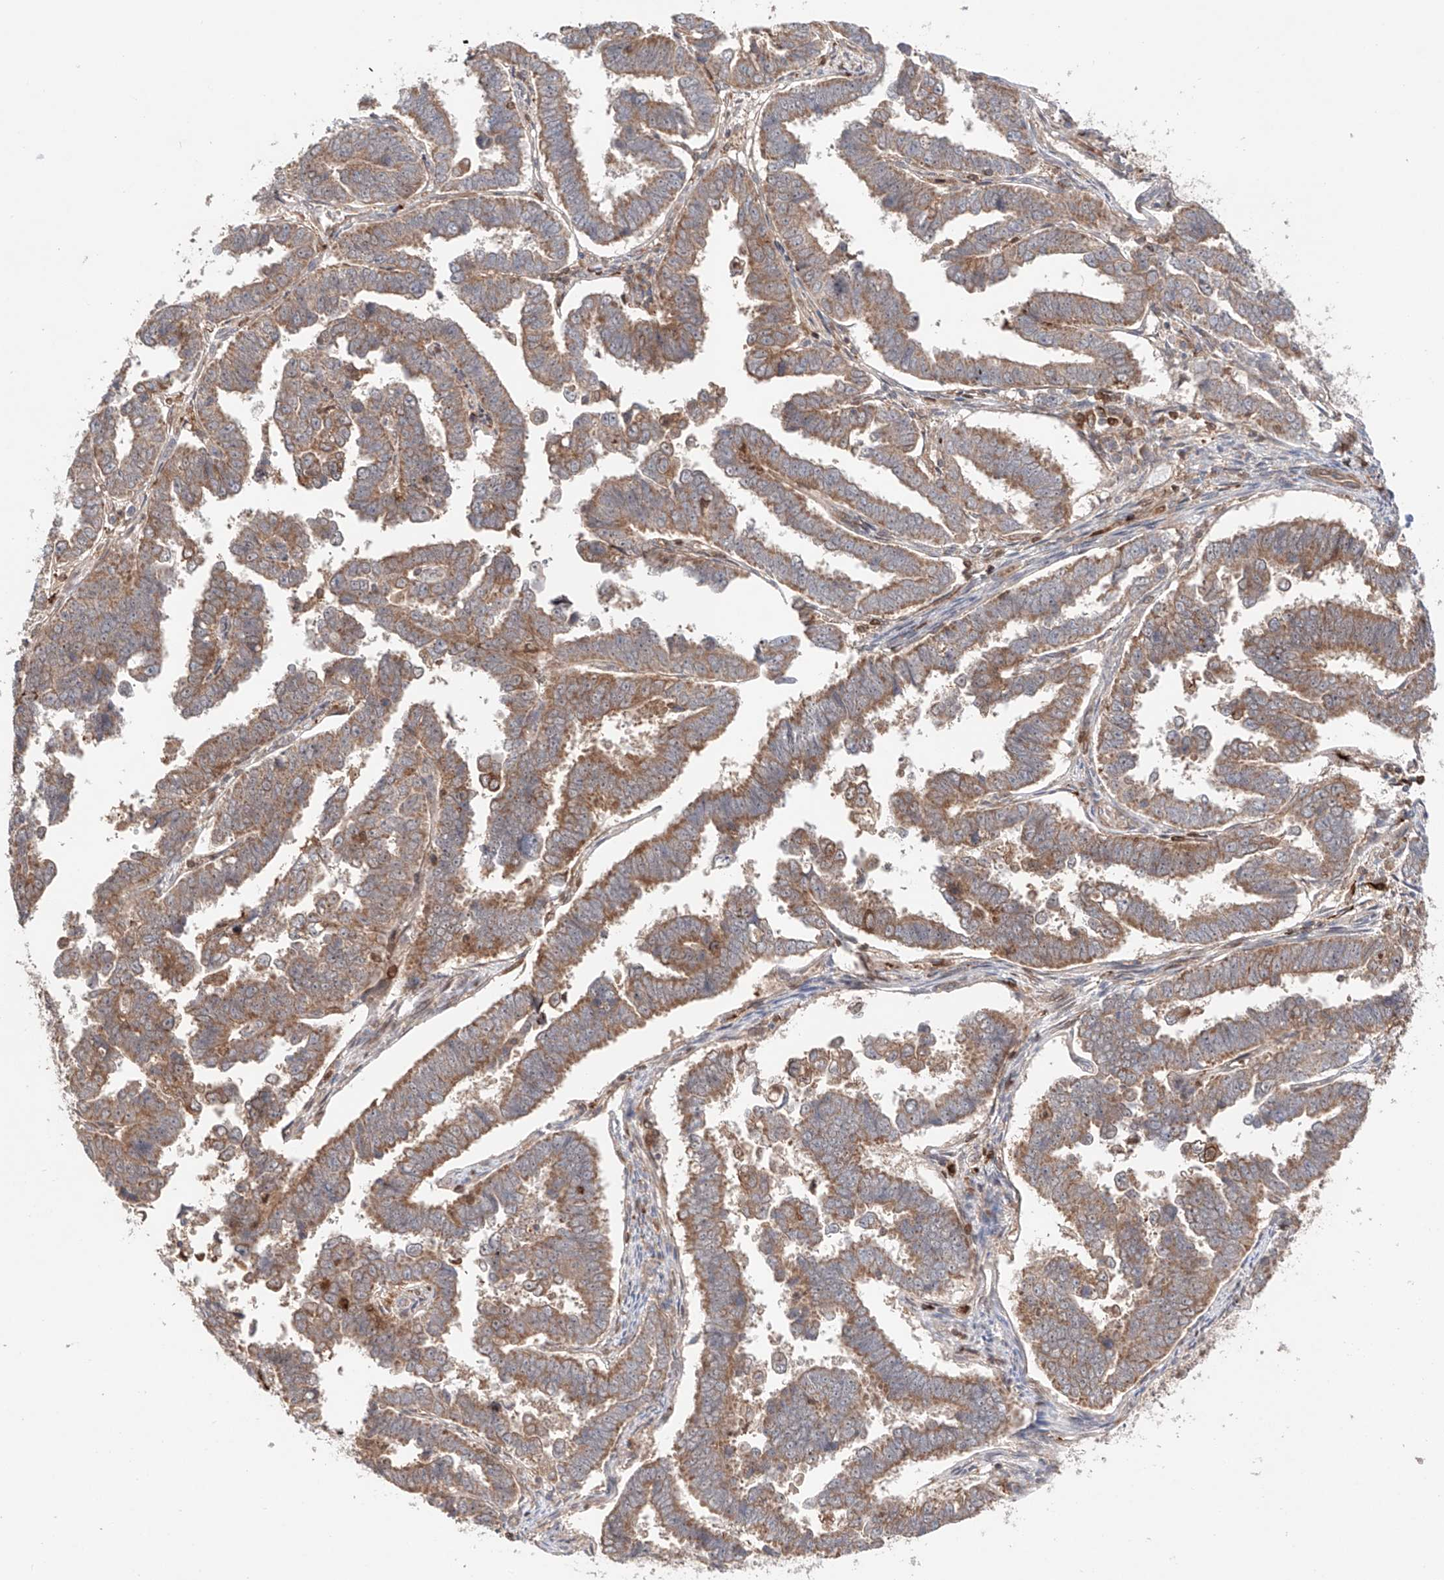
{"staining": {"intensity": "moderate", "quantity": ">75%", "location": "cytoplasmic/membranous"}, "tissue": "endometrial cancer", "cell_type": "Tumor cells", "image_type": "cancer", "snomed": [{"axis": "morphology", "description": "Adenocarcinoma, NOS"}, {"axis": "topography", "description": "Endometrium"}], "caption": "Immunohistochemistry histopathology image of human endometrial cancer stained for a protein (brown), which demonstrates medium levels of moderate cytoplasmic/membranous staining in about >75% of tumor cells.", "gene": "IGSF22", "patient": {"sex": "female", "age": 75}}